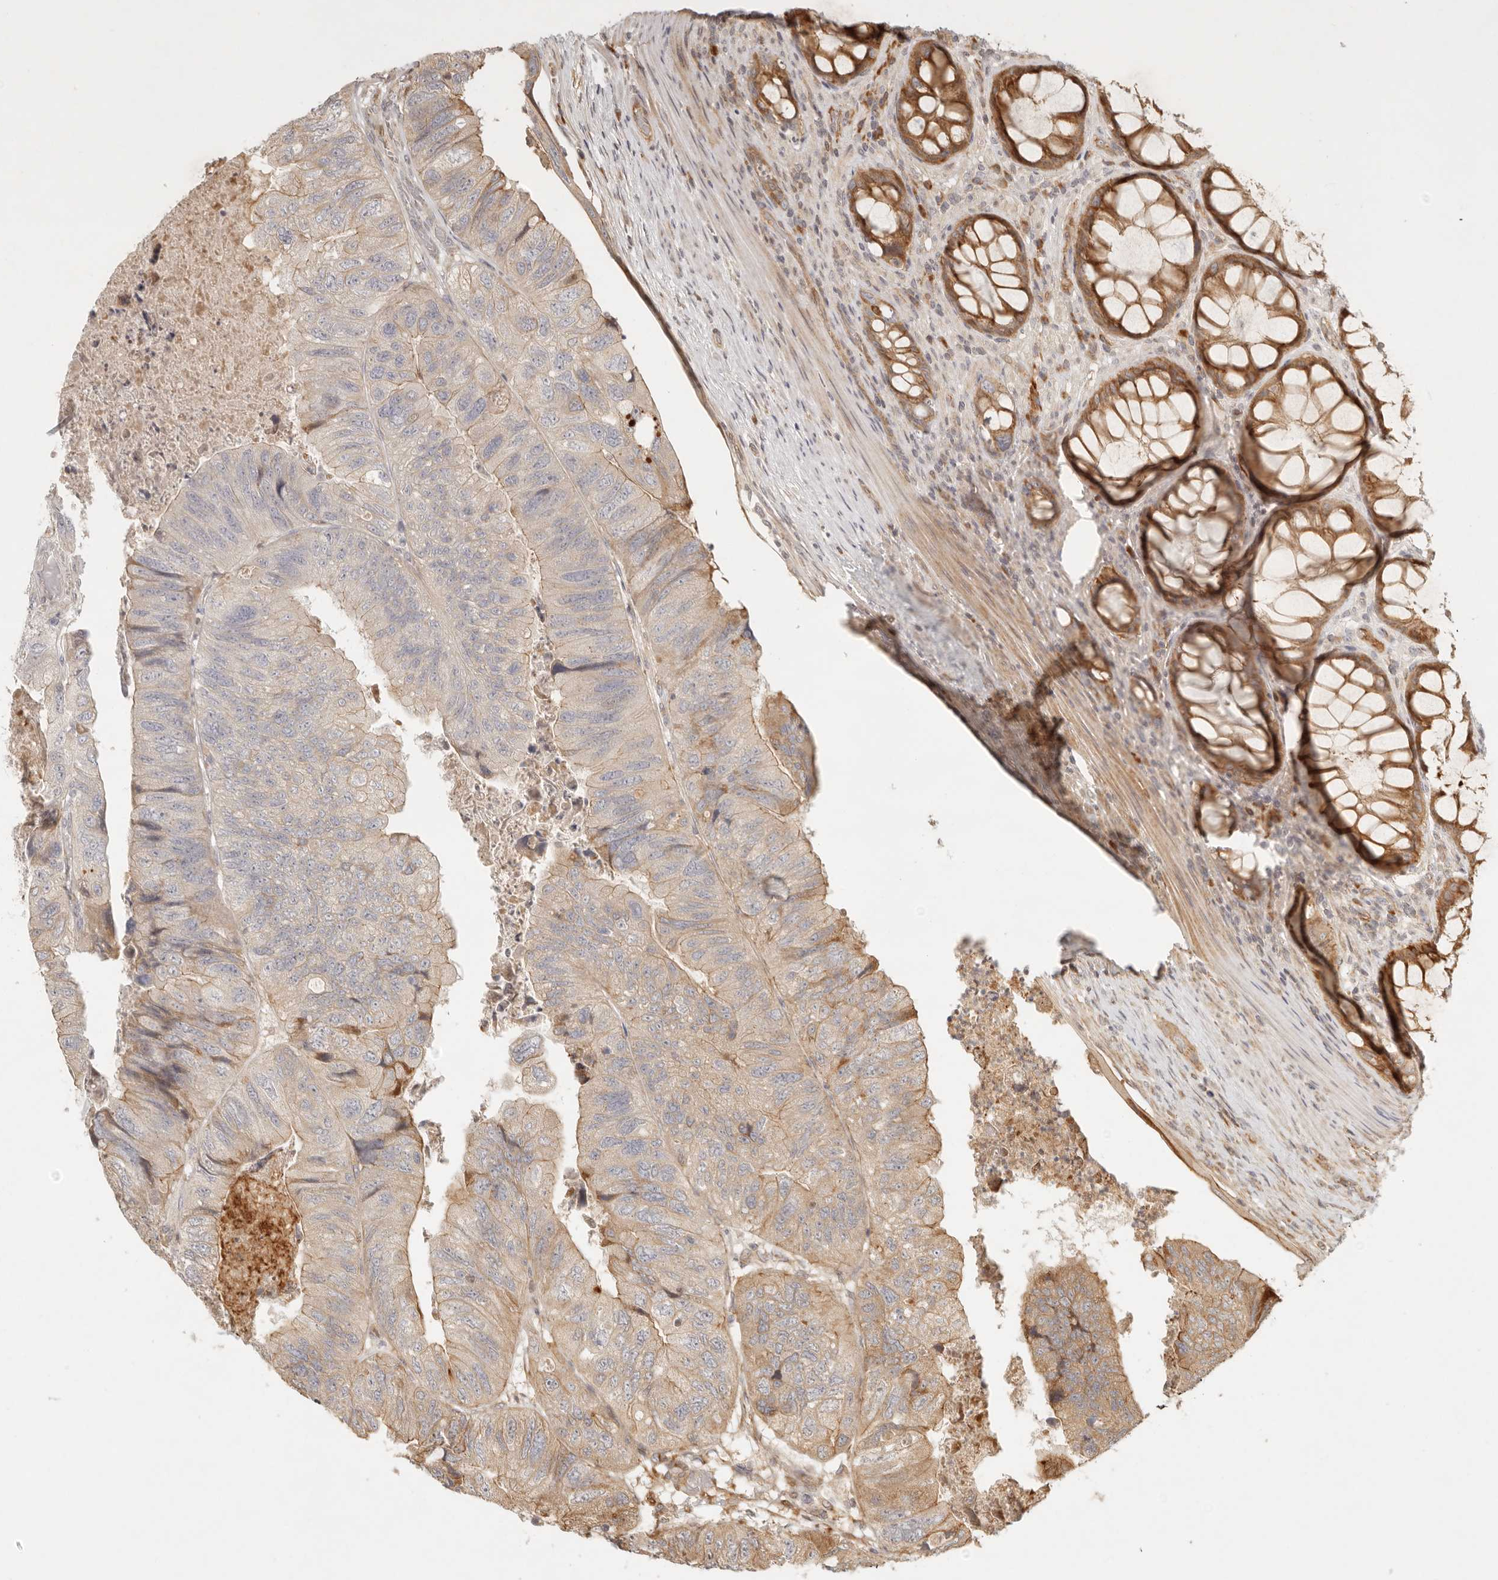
{"staining": {"intensity": "moderate", "quantity": "25%-75%", "location": "cytoplasmic/membranous"}, "tissue": "colorectal cancer", "cell_type": "Tumor cells", "image_type": "cancer", "snomed": [{"axis": "morphology", "description": "Adenocarcinoma, NOS"}, {"axis": "topography", "description": "Rectum"}], "caption": "Immunohistochemical staining of human colorectal cancer shows moderate cytoplasmic/membranous protein positivity in about 25%-75% of tumor cells.", "gene": "KLHL38", "patient": {"sex": "male", "age": 63}}